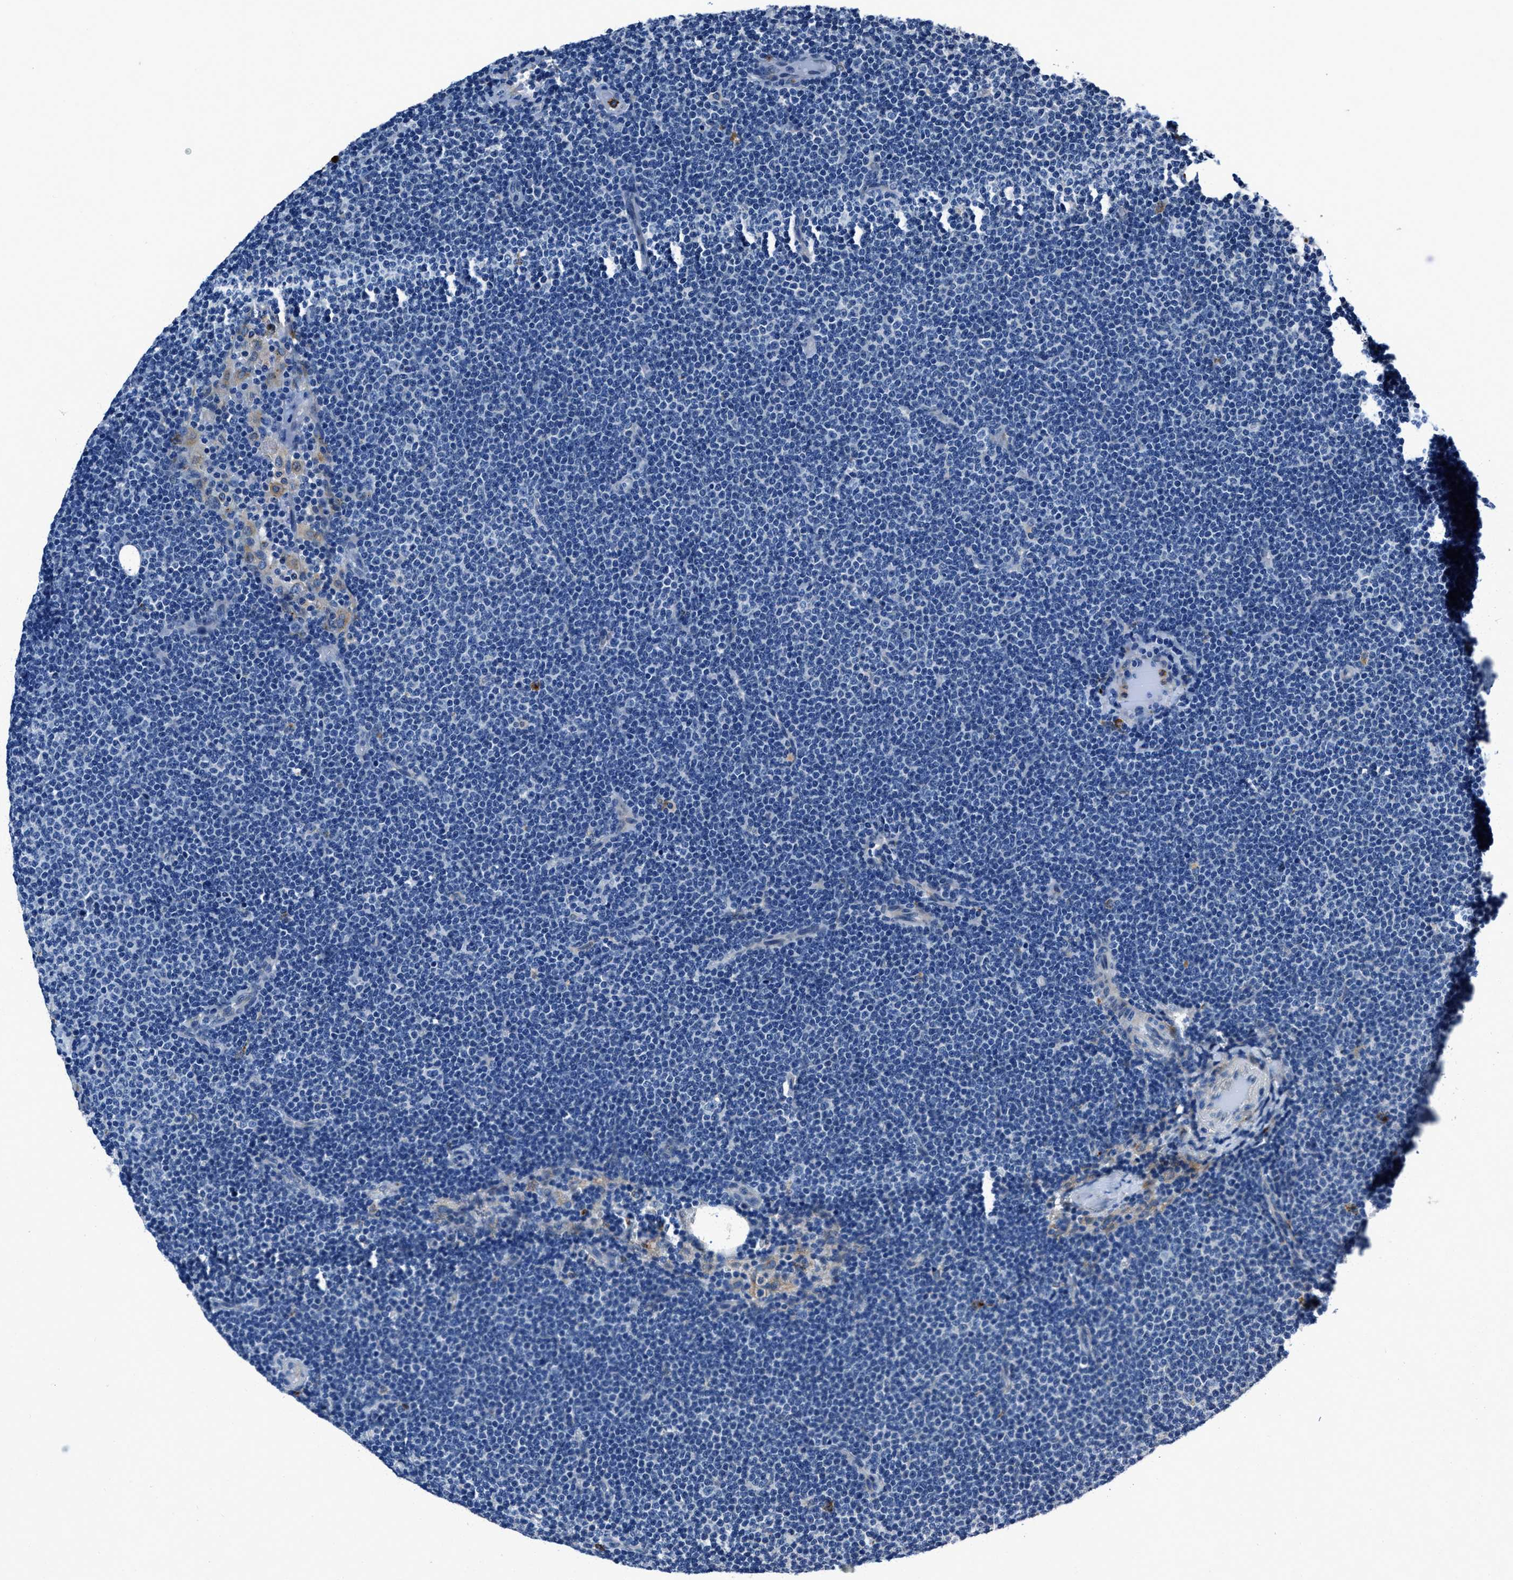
{"staining": {"intensity": "negative", "quantity": "none", "location": "none"}, "tissue": "lymphoma", "cell_type": "Tumor cells", "image_type": "cancer", "snomed": [{"axis": "morphology", "description": "Malignant lymphoma, non-Hodgkin's type, Low grade"}, {"axis": "topography", "description": "Lymph node"}], "caption": "A photomicrograph of human lymphoma is negative for staining in tumor cells.", "gene": "FGL2", "patient": {"sex": "female", "age": 53}}